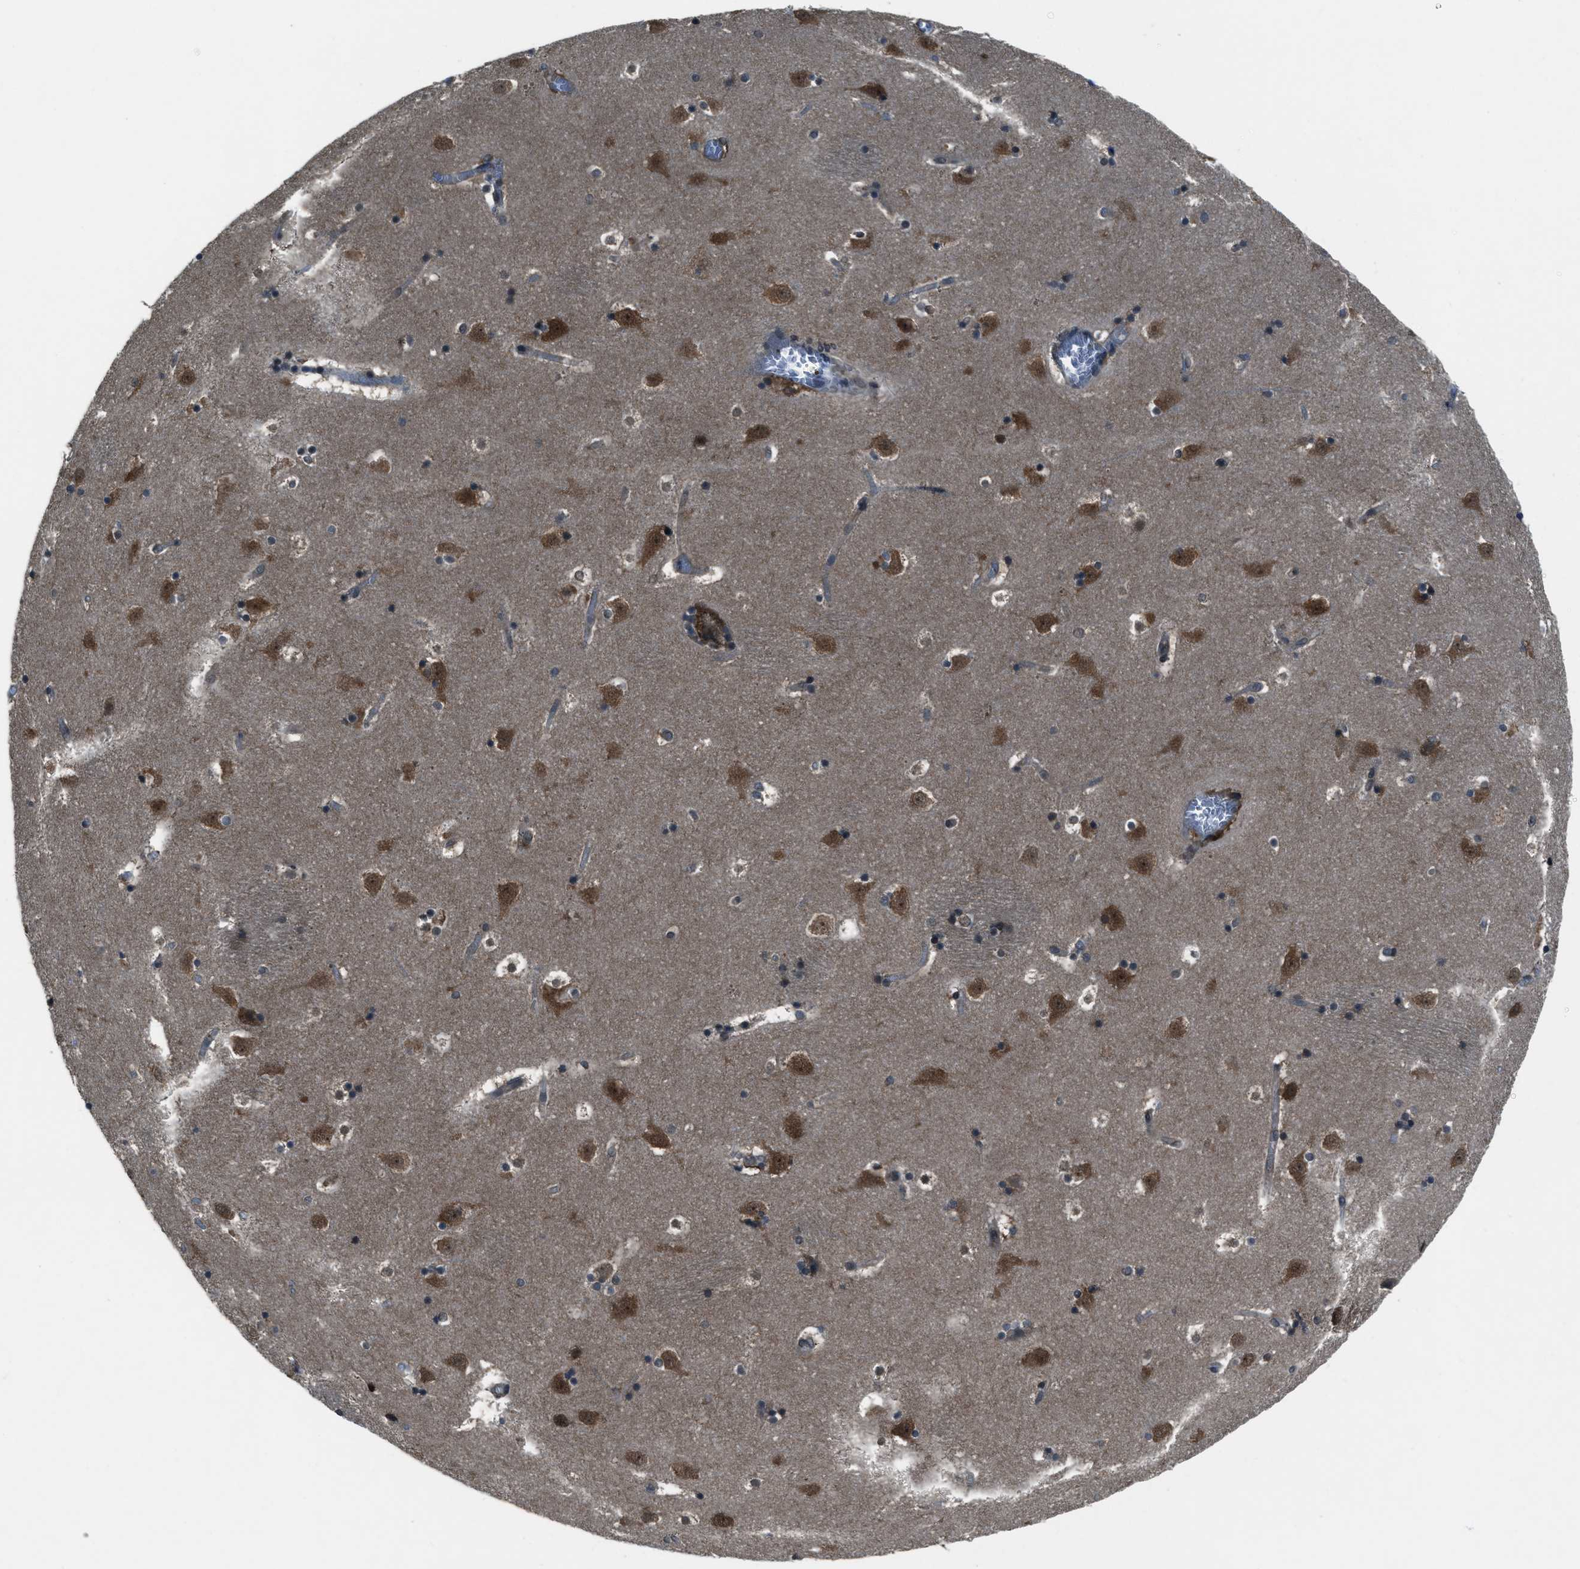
{"staining": {"intensity": "moderate", "quantity": "25%-75%", "location": "cytoplasmic/membranous,nuclear"}, "tissue": "caudate", "cell_type": "Glial cells", "image_type": "normal", "snomed": [{"axis": "morphology", "description": "Normal tissue, NOS"}, {"axis": "topography", "description": "Lateral ventricle wall"}], "caption": "There is medium levels of moderate cytoplasmic/membranous,nuclear positivity in glial cells of benign caudate, as demonstrated by immunohistochemical staining (brown color).", "gene": "ASAP2", "patient": {"sex": "male", "age": 45}}